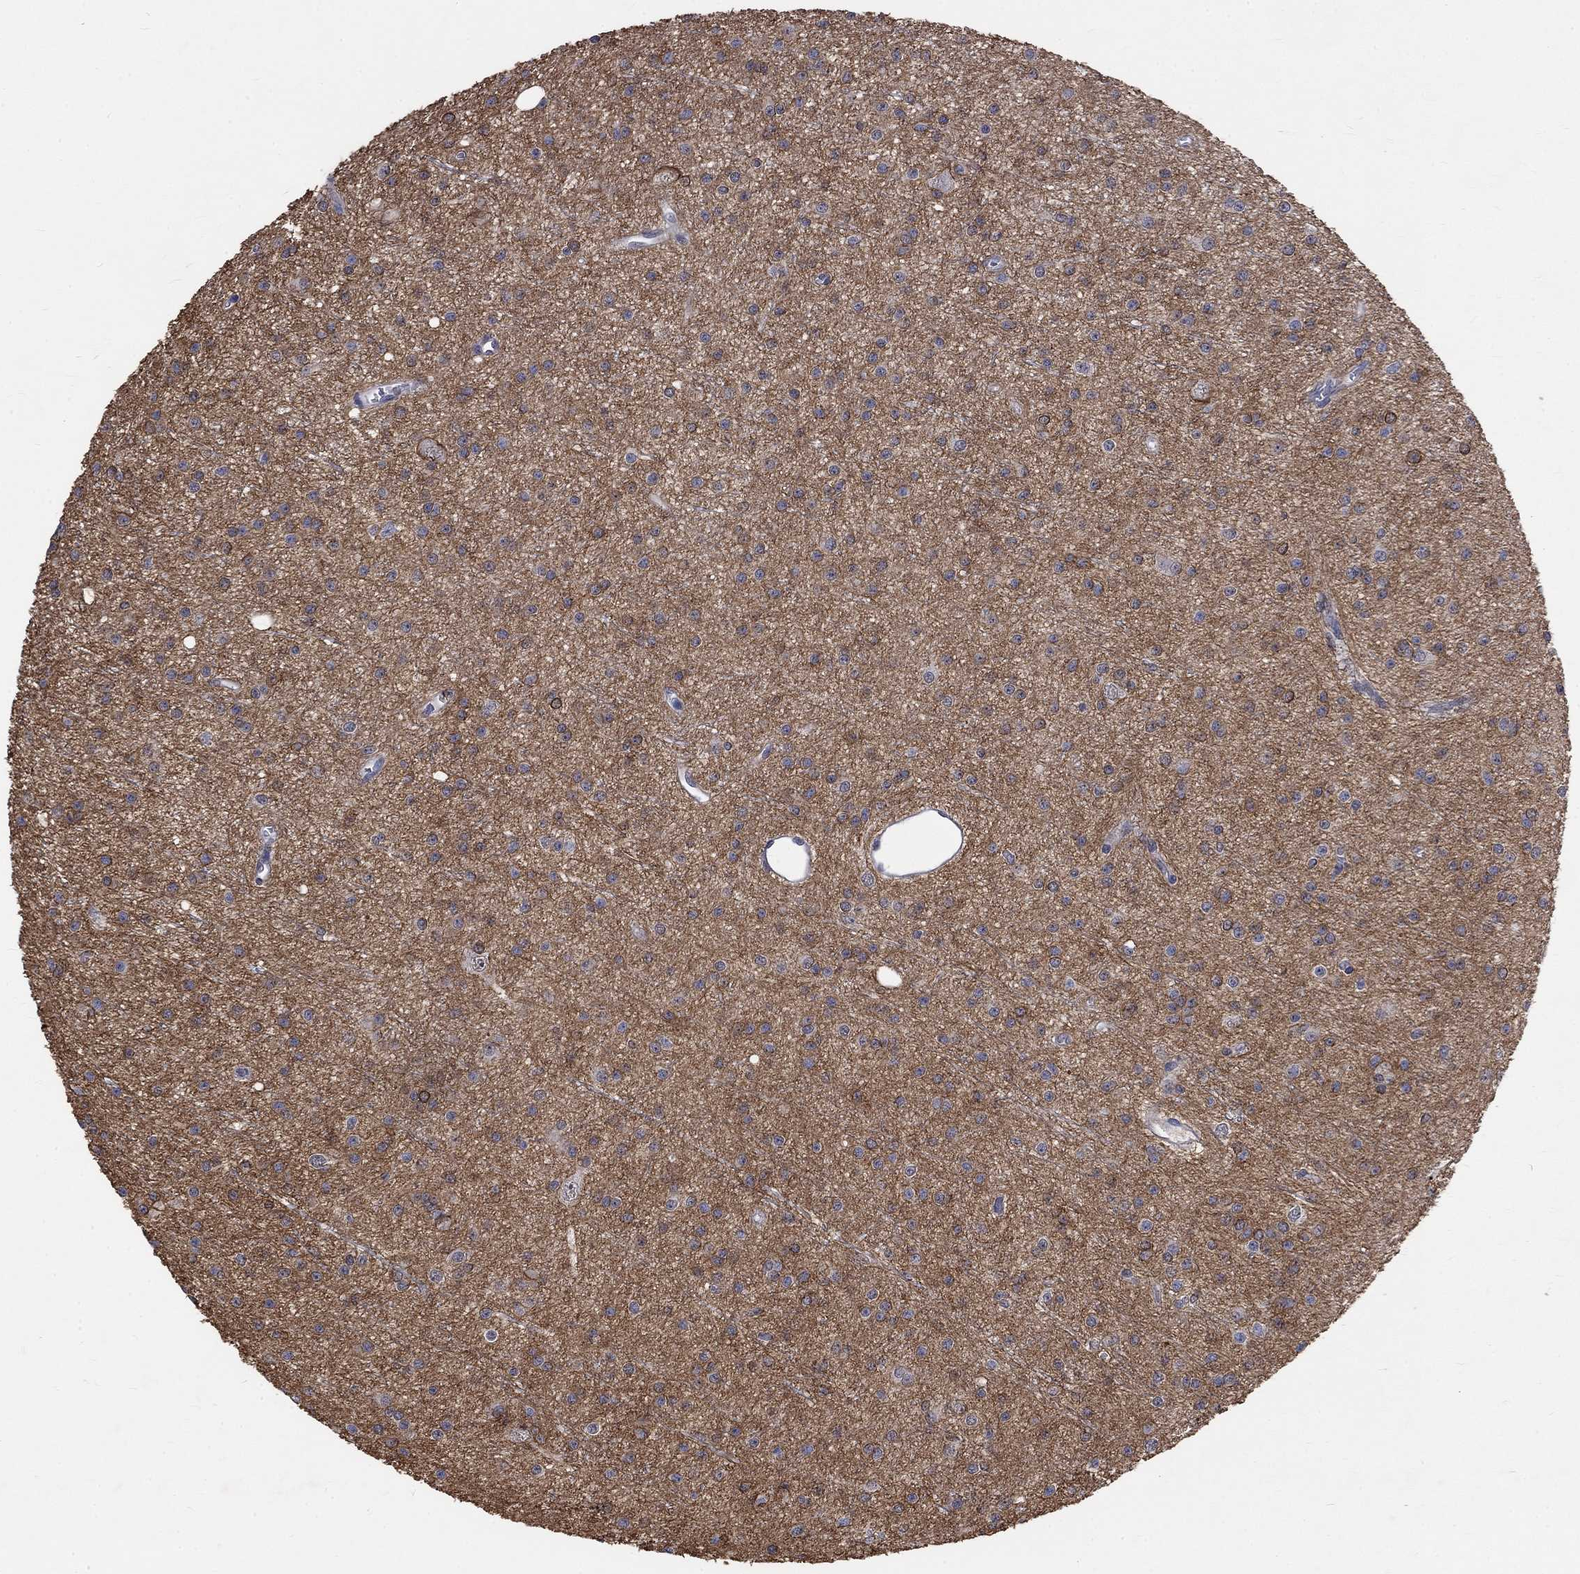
{"staining": {"intensity": "negative", "quantity": "none", "location": "none"}, "tissue": "glioma", "cell_type": "Tumor cells", "image_type": "cancer", "snomed": [{"axis": "morphology", "description": "Glioma, malignant, Low grade"}, {"axis": "topography", "description": "Brain"}], "caption": "This is a histopathology image of immunohistochemistry (IHC) staining of malignant glioma (low-grade), which shows no positivity in tumor cells.", "gene": "CHST5", "patient": {"sex": "male", "age": 27}}